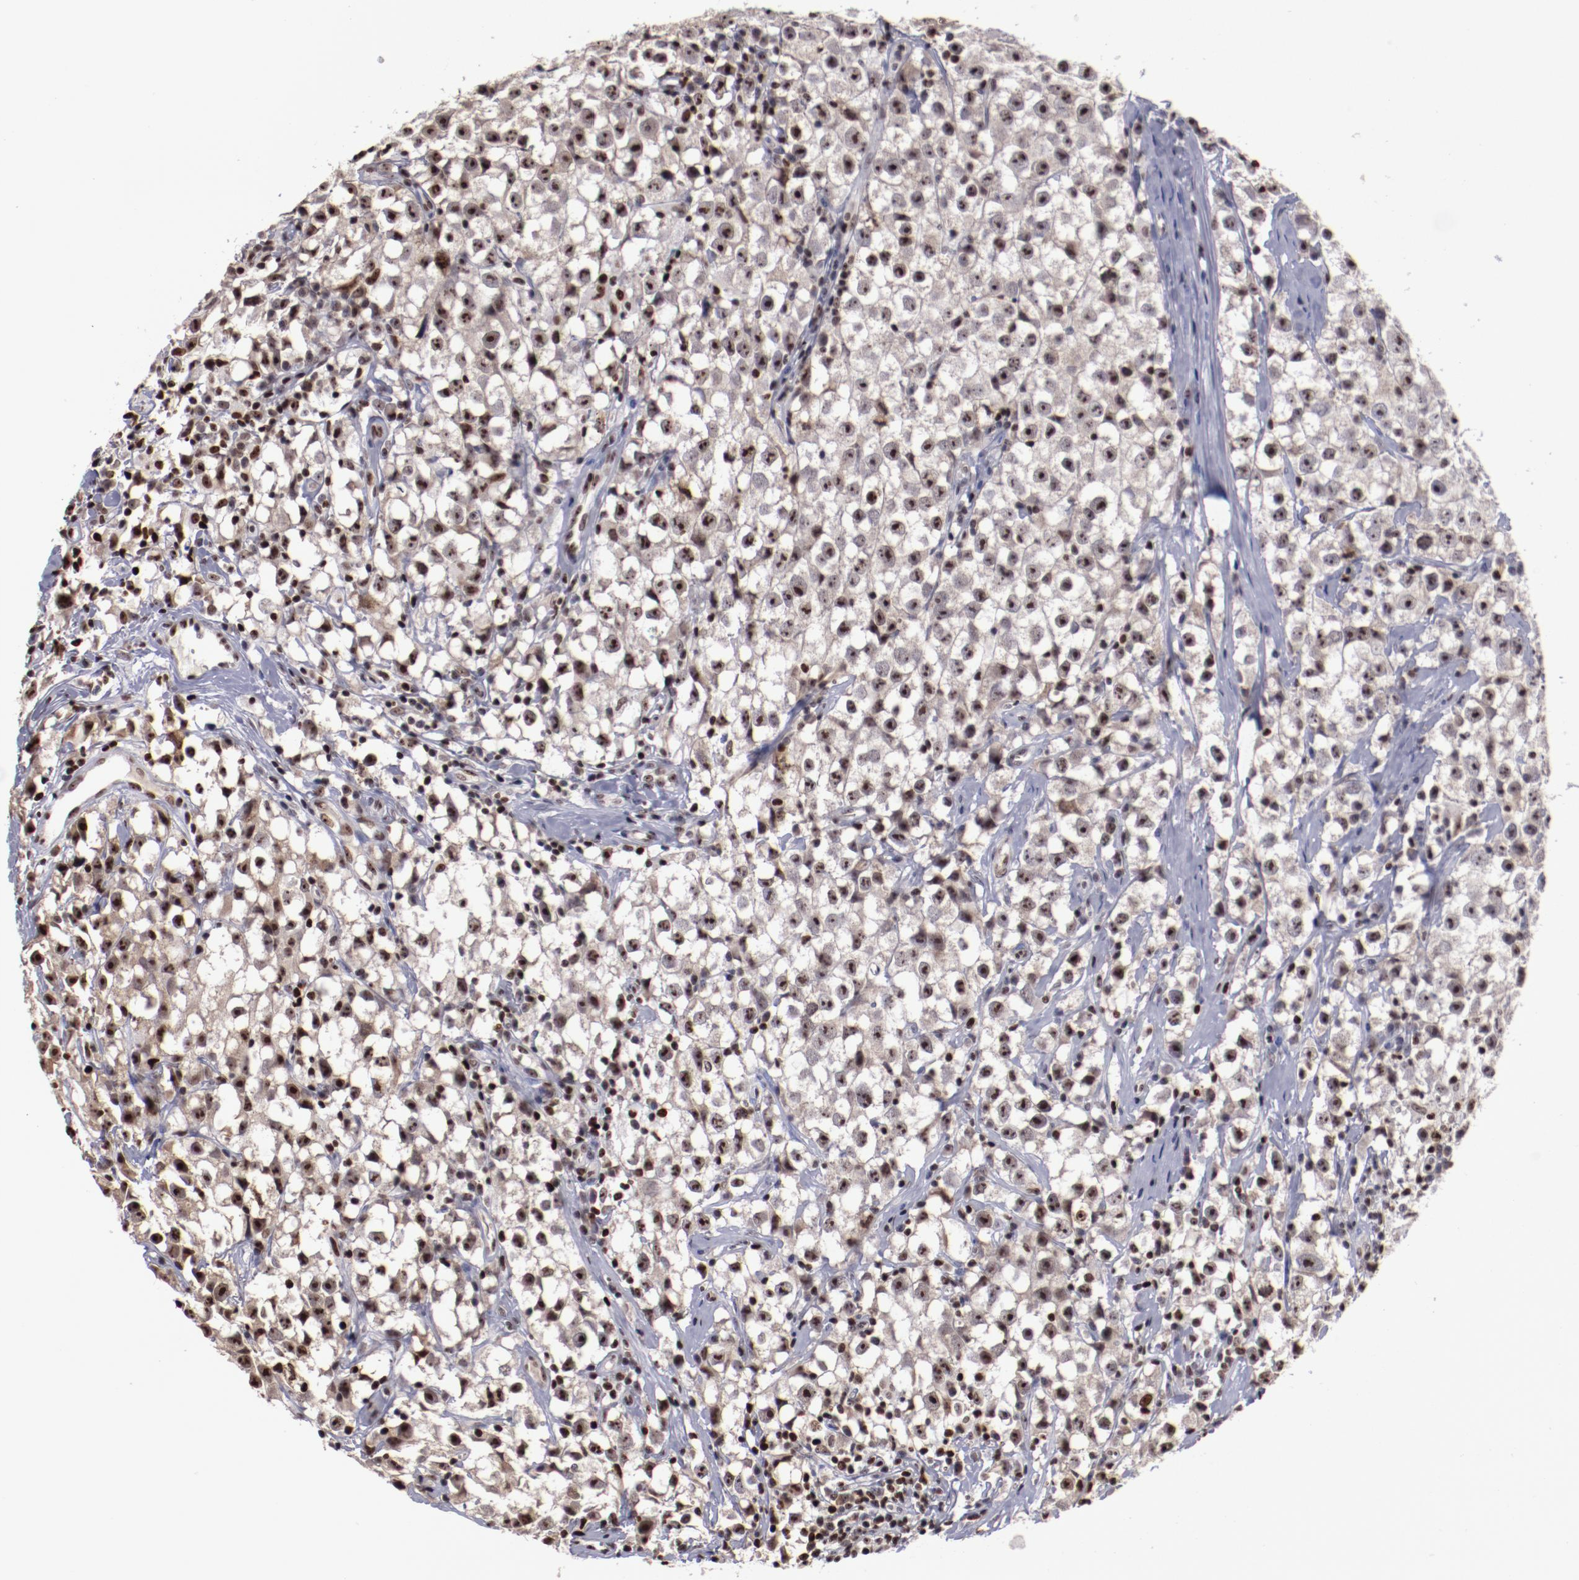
{"staining": {"intensity": "moderate", "quantity": ">75%", "location": "nuclear"}, "tissue": "testis cancer", "cell_type": "Tumor cells", "image_type": "cancer", "snomed": [{"axis": "morphology", "description": "Seminoma, NOS"}, {"axis": "topography", "description": "Testis"}], "caption": "Tumor cells show moderate nuclear expression in approximately >75% of cells in testis cancer (seminoma).", "gene": "DDX24", "patient": {"sex": "male", "age": 35}}